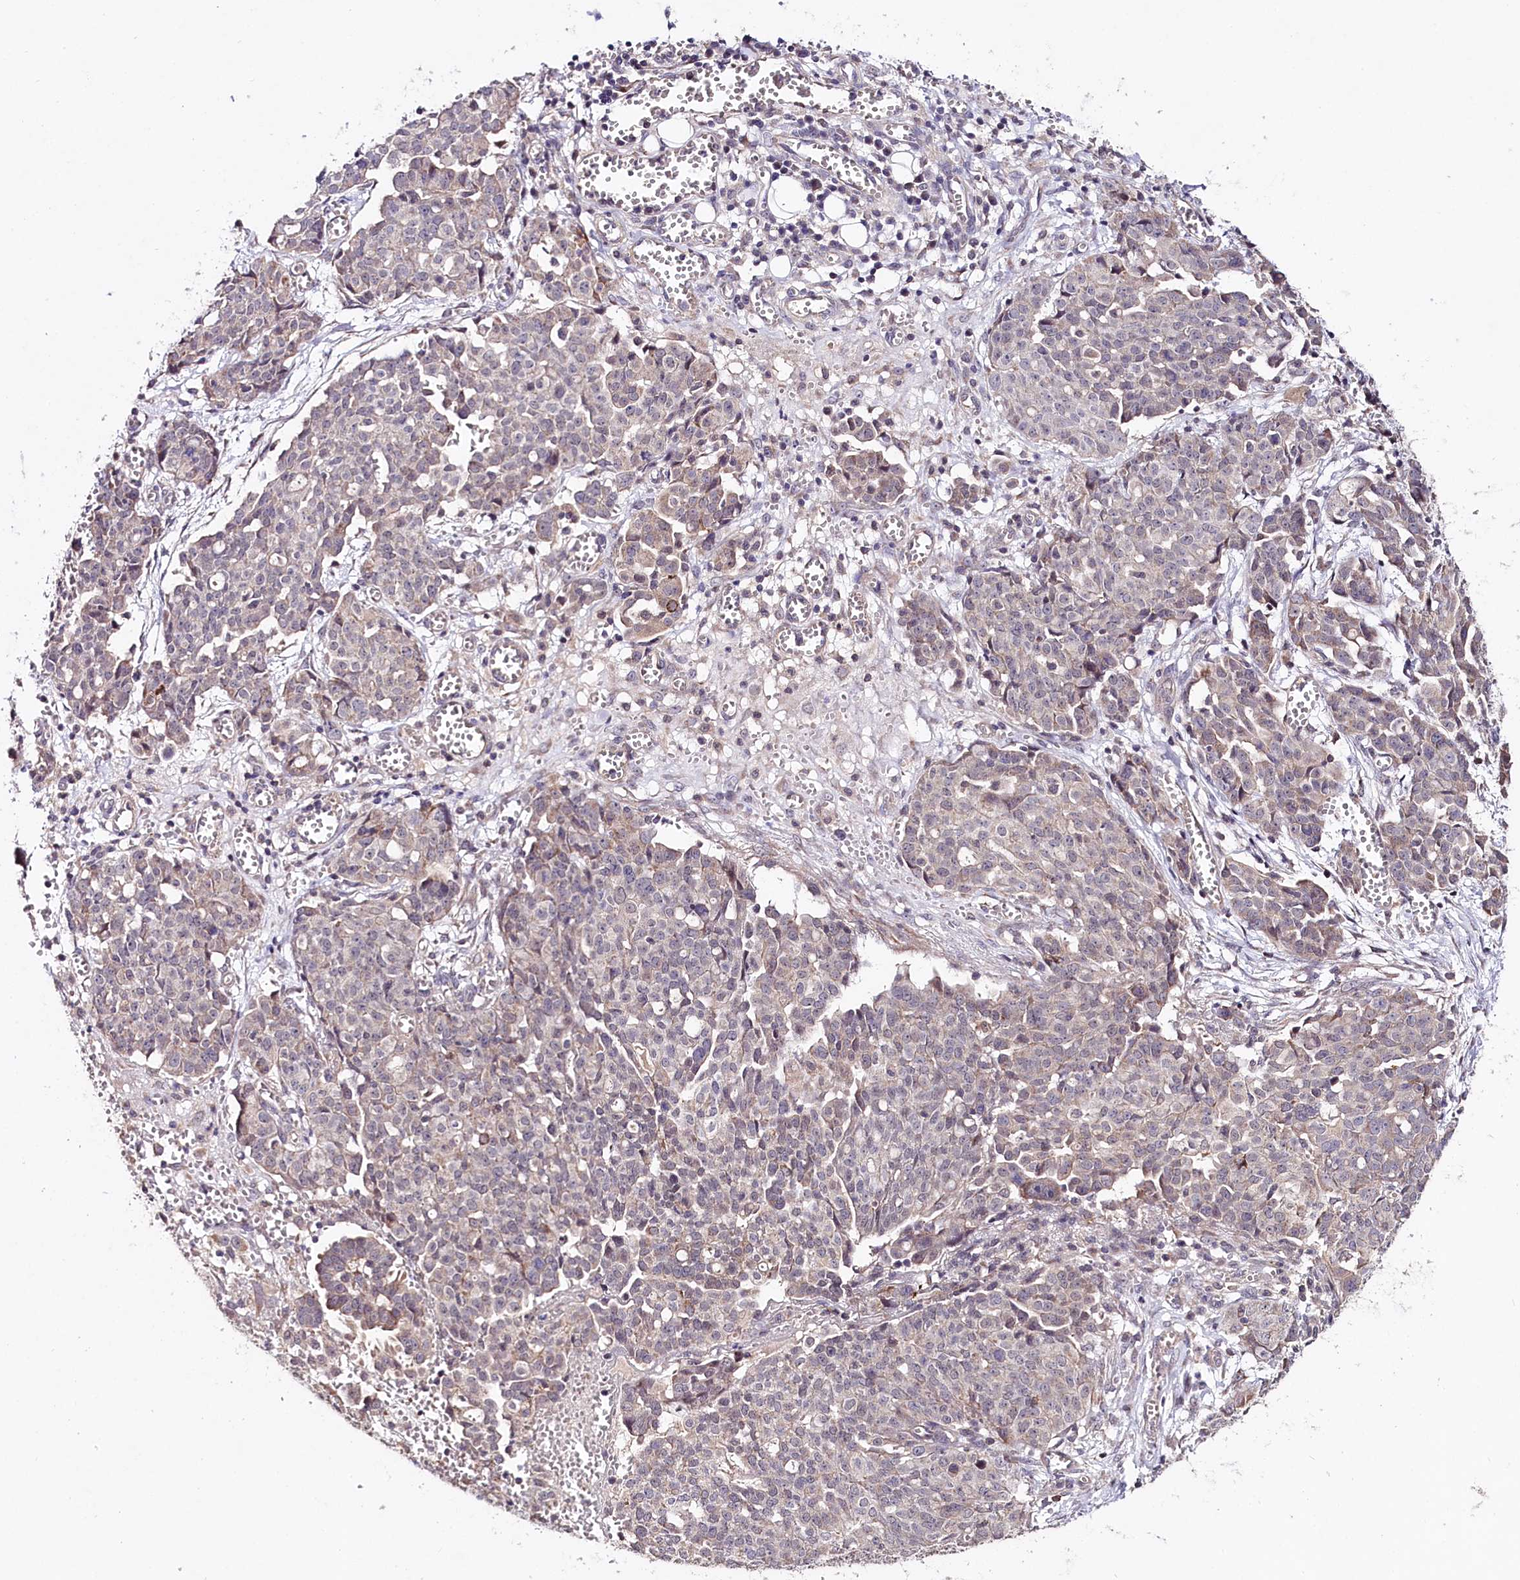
{"staining": {"intensity": "weak", "quantity": "<25%", "location": "cytoplasmic/membranous"}, "tissue": "ovarian cancer", "cell_type": "Tumor cells", "image_type": "cancer", "snomed": [{"axis": "morphology", "description": "Cystadenocarcinoma, serous, NOS"}, {"axis": "topography", "description": "Soft tissue"}, {"axis": "topography", "description": "Ovary"}], "caption": "This micrograph is of serous cystadenocarcinoma (ovarian) stained with immunohistochemistry (IHC) to label a protein in brown with the nuclei are counter-stained blue. There is no staining in tumor cells.", "gene": "TAFAZZIN", "patient": {"sex": "female", "age": 57}}